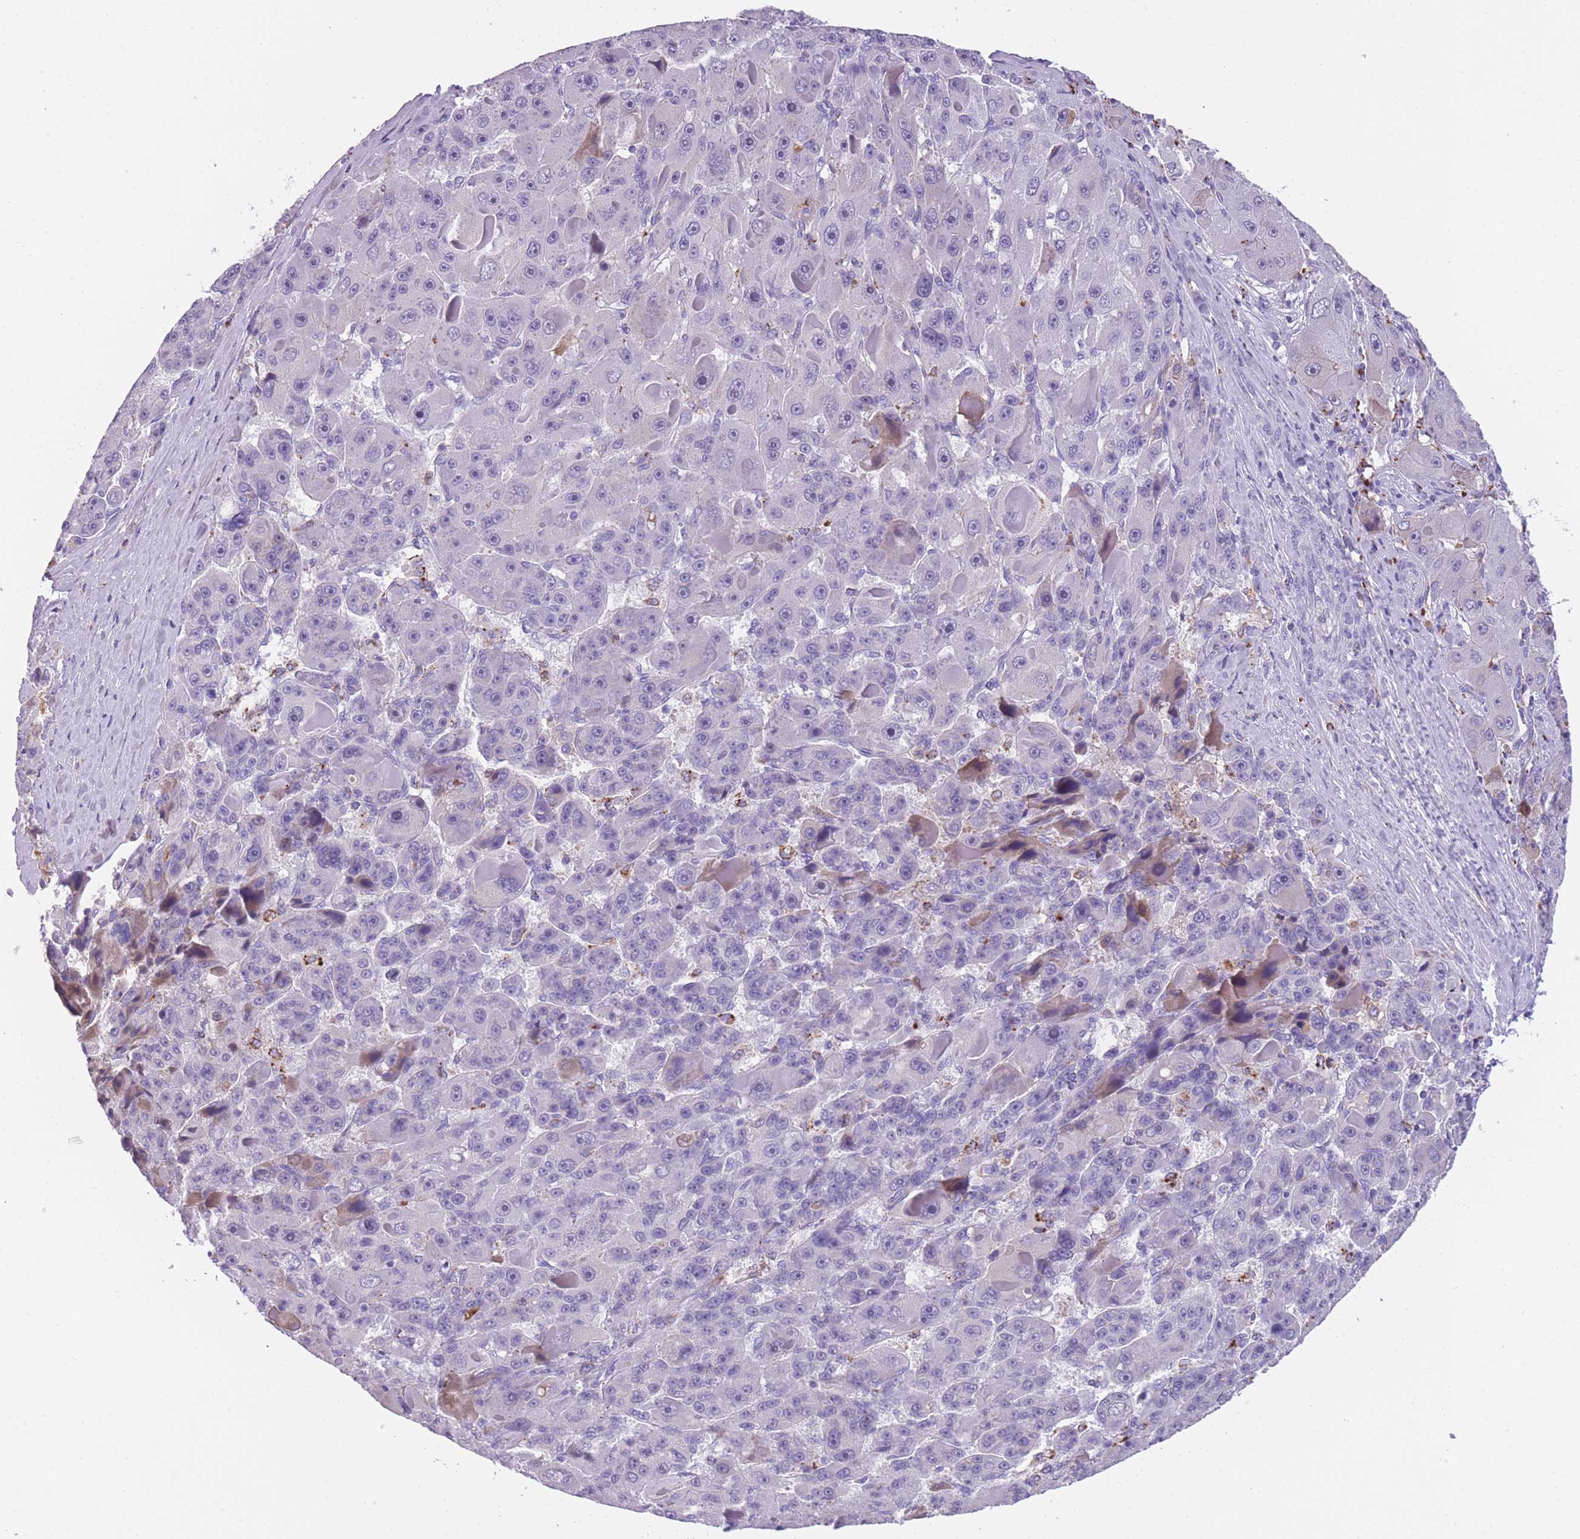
{"staining": {"intensity": "negative", "quantity": "none", "location": "none"}, "tissue": "liver cancer", "cell_type": "Tumor cells", "image_type": "cancer", "snomed": [{"axis": "morphology", "description": "Carcinoma, Hepatocellular, NOS"}, {"axis": "topography", "description": "Liver"}], "caption": "There is no significant staining in tumor cells of liver hepatocellular carcinoma. The staining was performed using DAB to visualize the protein expression in brown, while the nuclei were stained in blue with hematoxylin (Magnification: 20x).", "gene": "GNAT1", "patient": {"sex": "male", "age": 76}}